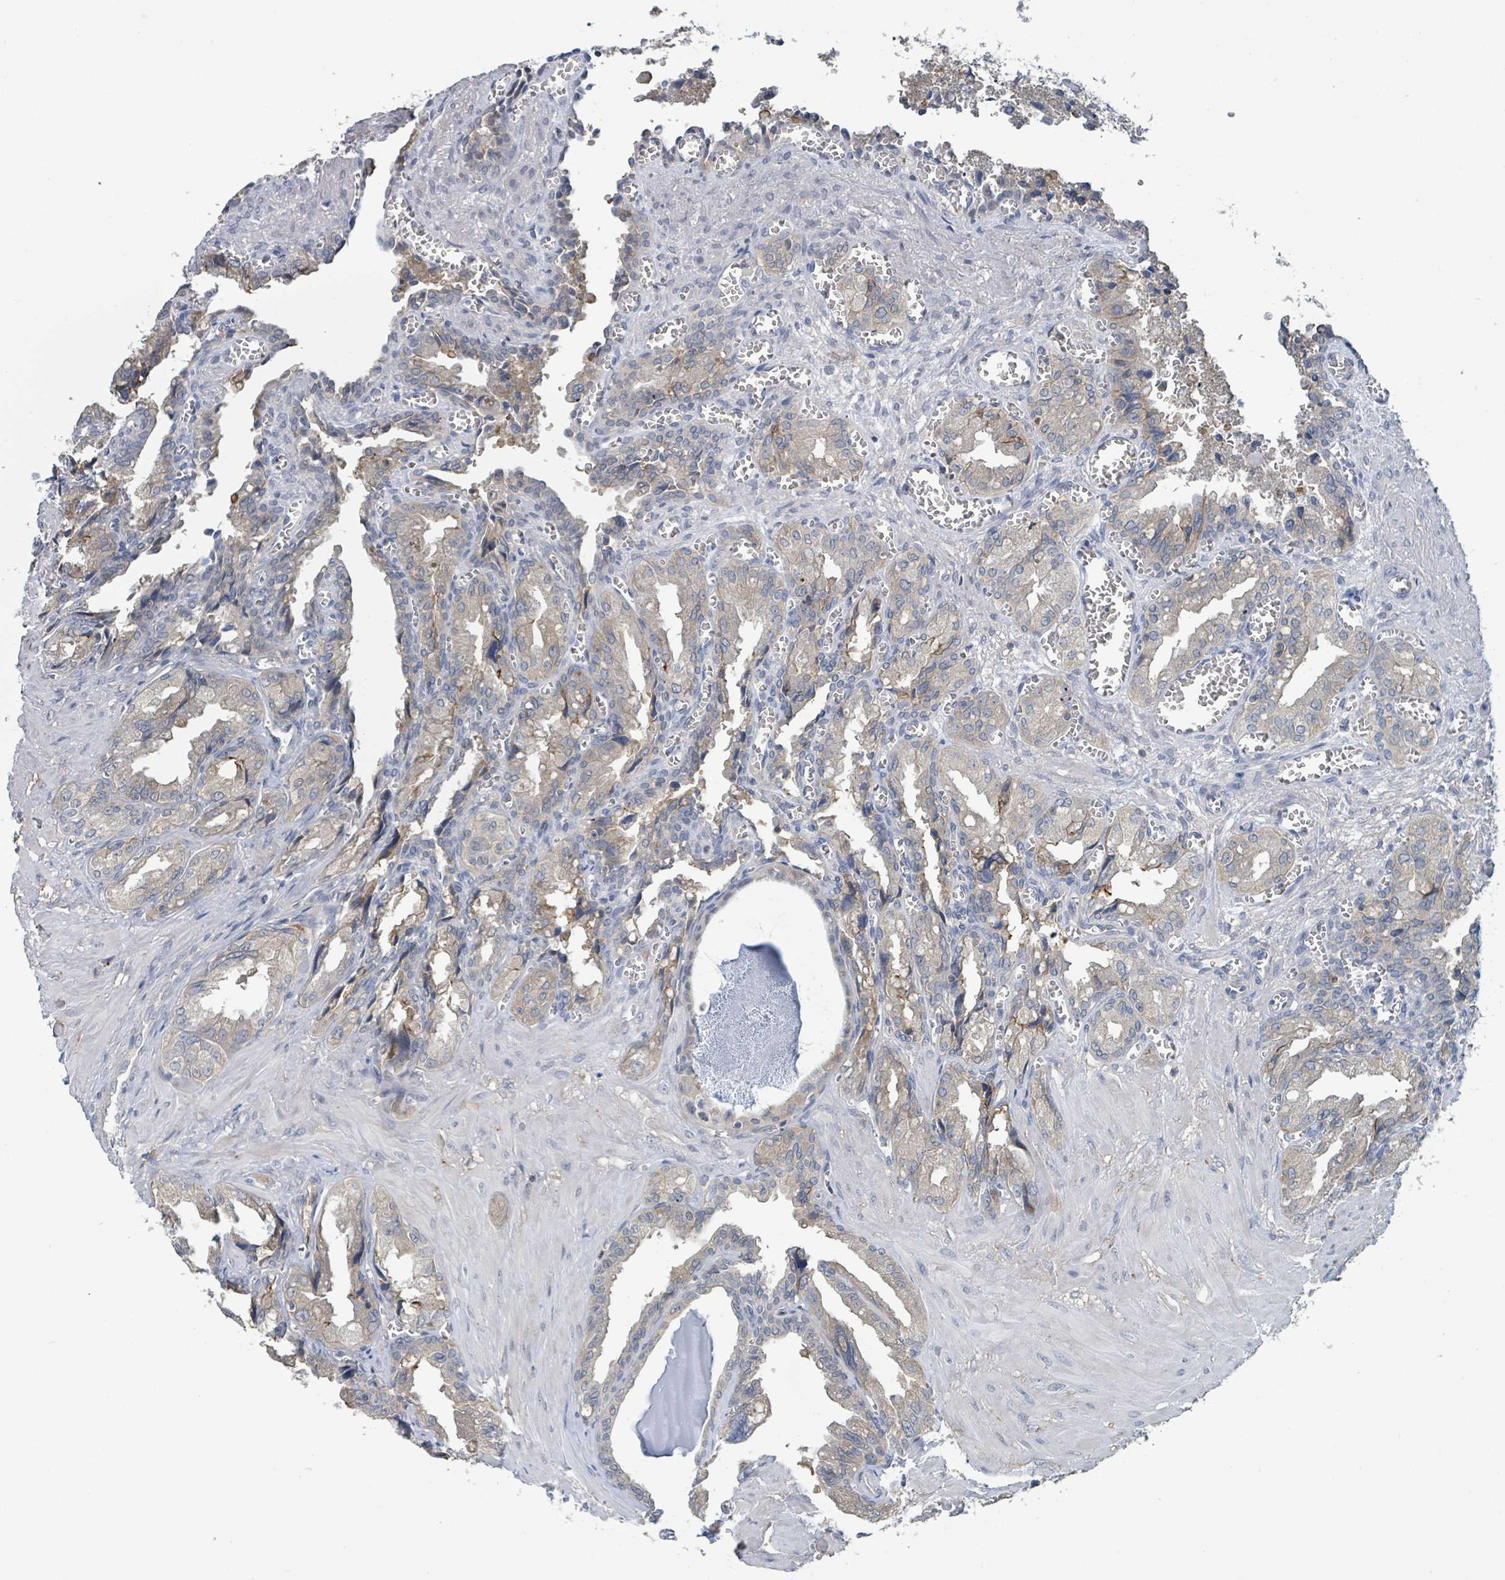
{"staining": {"intensity": "weak", "quantity": "<25%", "location": "cytoplasmic/membranous"}, "tissue": "seminal vesicle", "cell_type": "Glandular cells", "image_type": "normal", "snomed": [{"axis": "morphology", "description": "Normal tissue, NOS"}, {"axis": "topography", "description": "Seminal veicle"}], "caption": "IHC image of unremarkable human seminal vesicle stained for a protein (brown), which displays no expression in glandular cells. (DAB (3,3'-diaminobenzidine) immunohistochemistry, high magnification).", "gene": "LRRC42", "patient": {"sex": "male", "age": 67}}